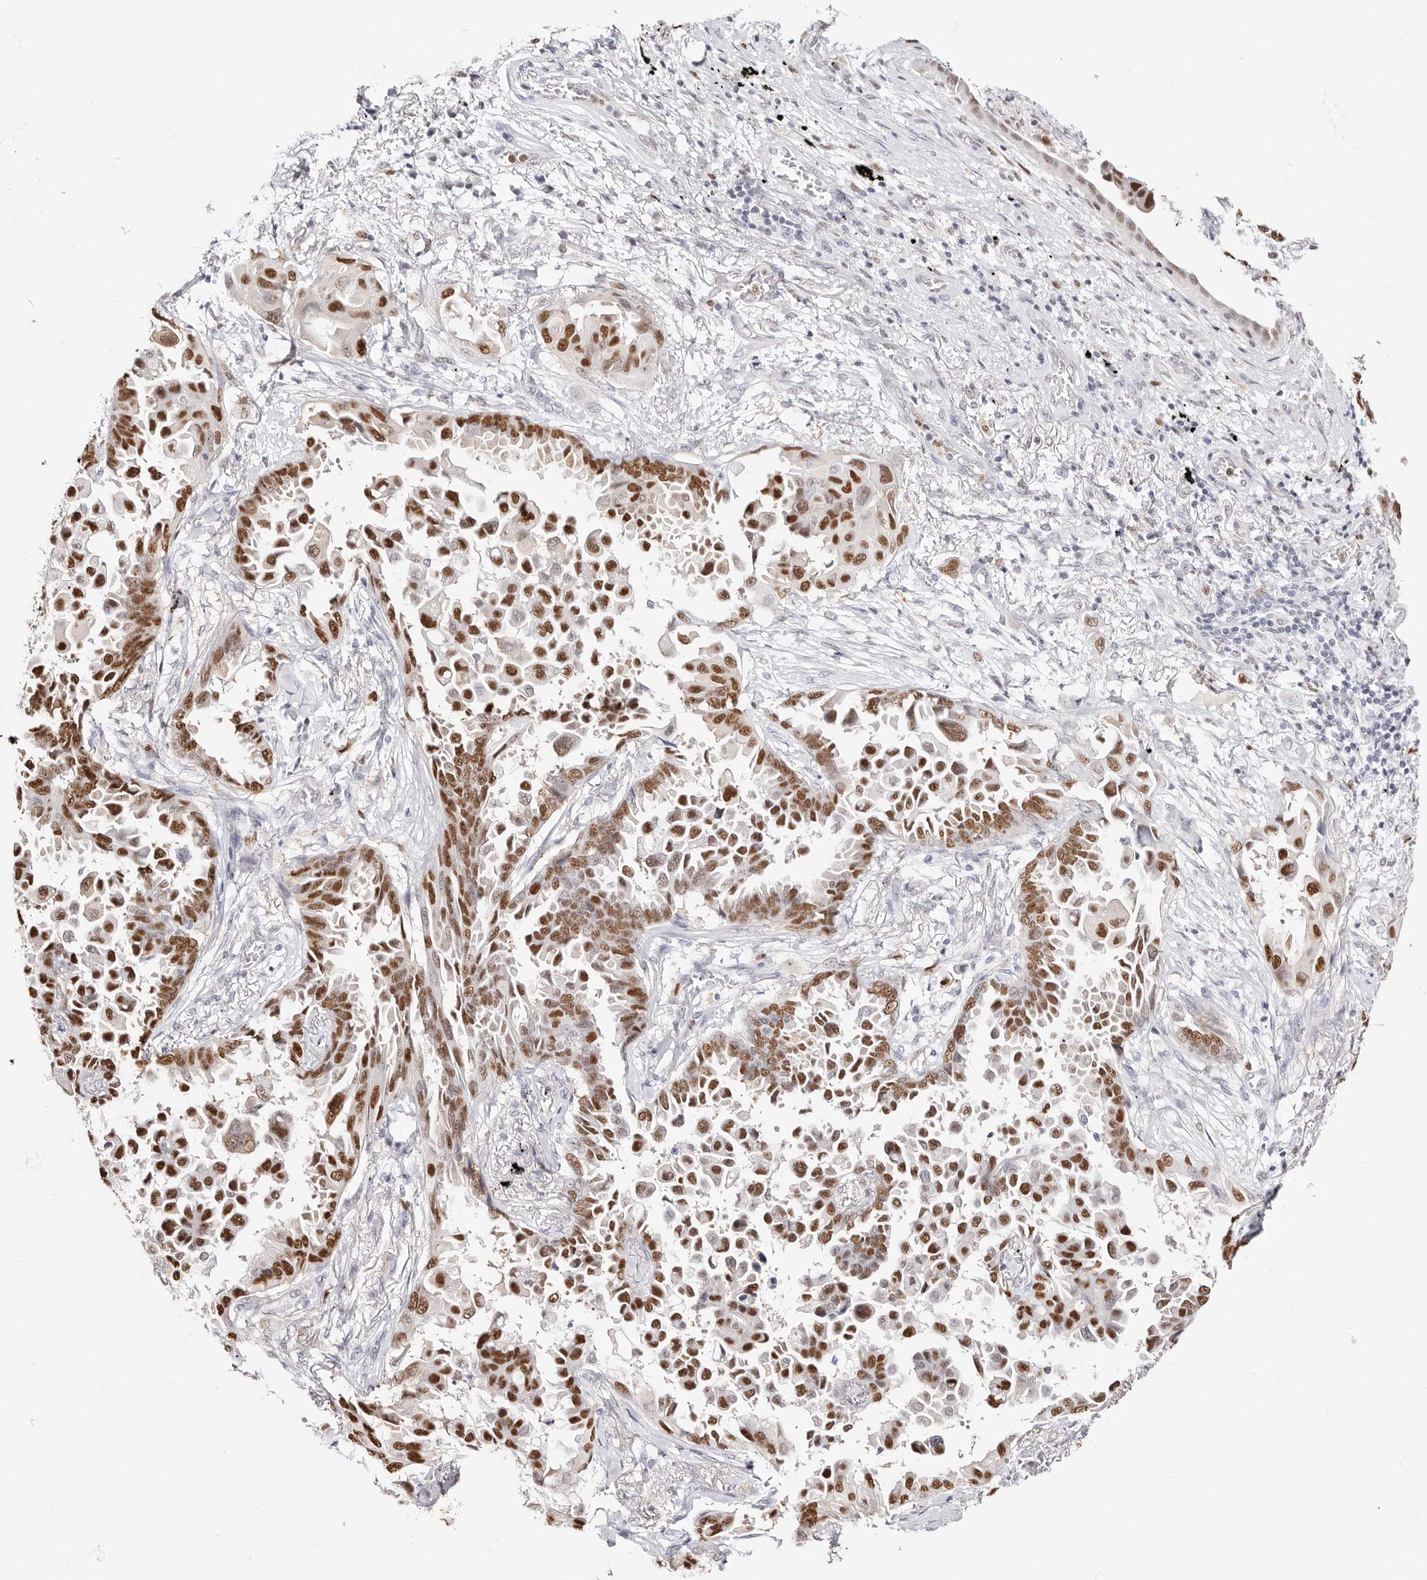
{"staining": {"intensity": "strong", "quantity": ">75%", "location": "nuclear"}, "tissue": "lung cancer", "cell_type": "Tumor cells", "image_type": "cancer", "snomed": [{"axis": "morphology", "description": "Adenocarcinoma, NOS"}, {"axis": "topography", "description": "Lung"}], "caption": "Immunohistochemical staining of human lung adenocarcinoma reveals strong nuclear protein expression in approximately >75% of tumor cells.", "gene": "TKT", "patient": {"sex": "female", "age": 67}}